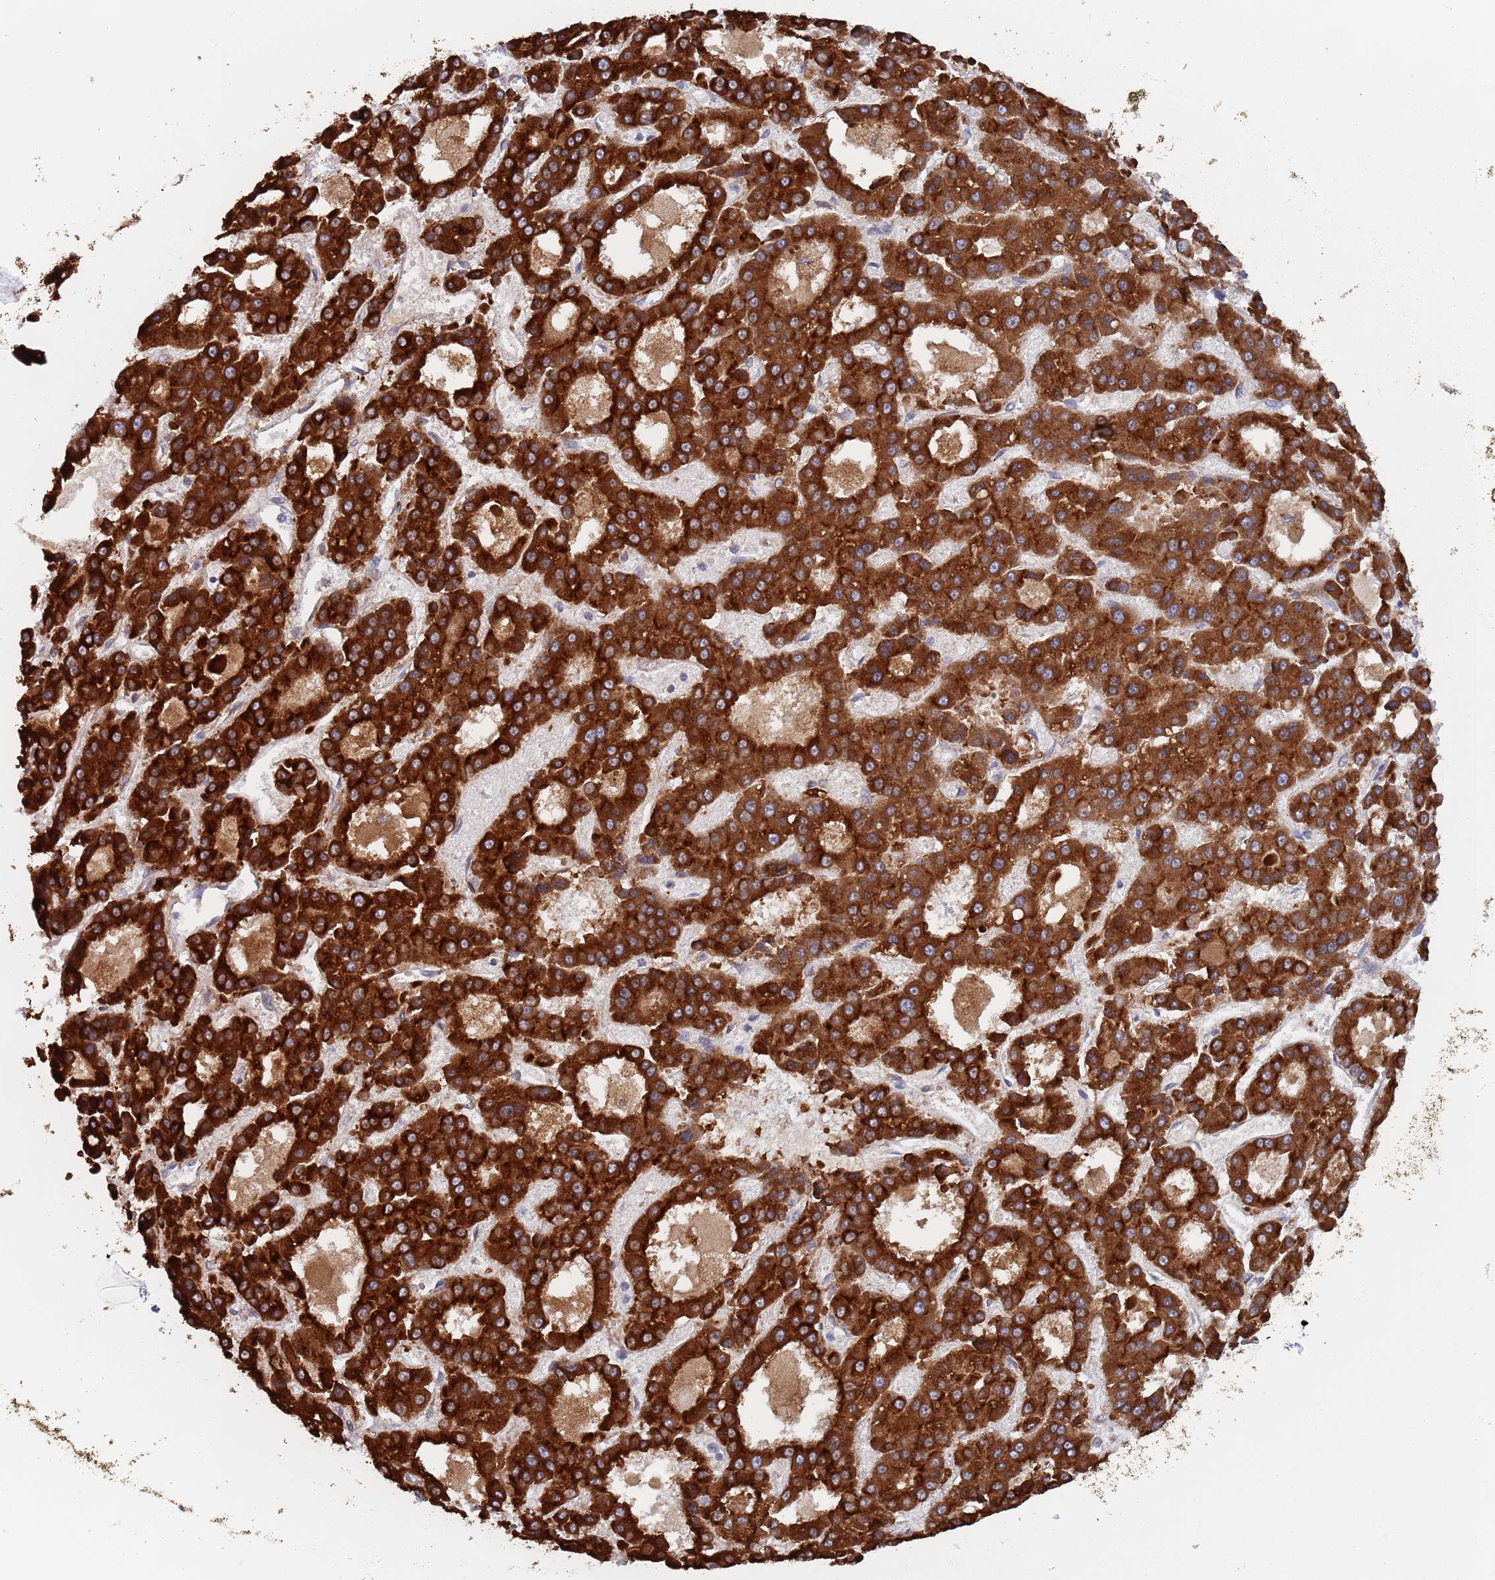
{"staining": {"intensity": "strong", "quantity": ">75%", "location": "cytoplasmic/membranous"}, "tissue": "liver cancer", "cell_type": "Tumor cells", "image_type": "cancer", "snomed": [{"axis": "morphology", "description": "Carcinoma, Hepatocellular, NOS"}, {"axis": "topography", "description": "Liver"}], "caption": "High-magnification brightfield microscopy of hepatocellular carcinoma (liver) stained with DAB (brown) and counterstained with hematoxylin (blue). tumor cells exhibit strong cytoplasmic/membranous expression is present in approximately>75% of cells.", "gene": "ZNF140", "patient": {"sex": "male", "age": 70}}